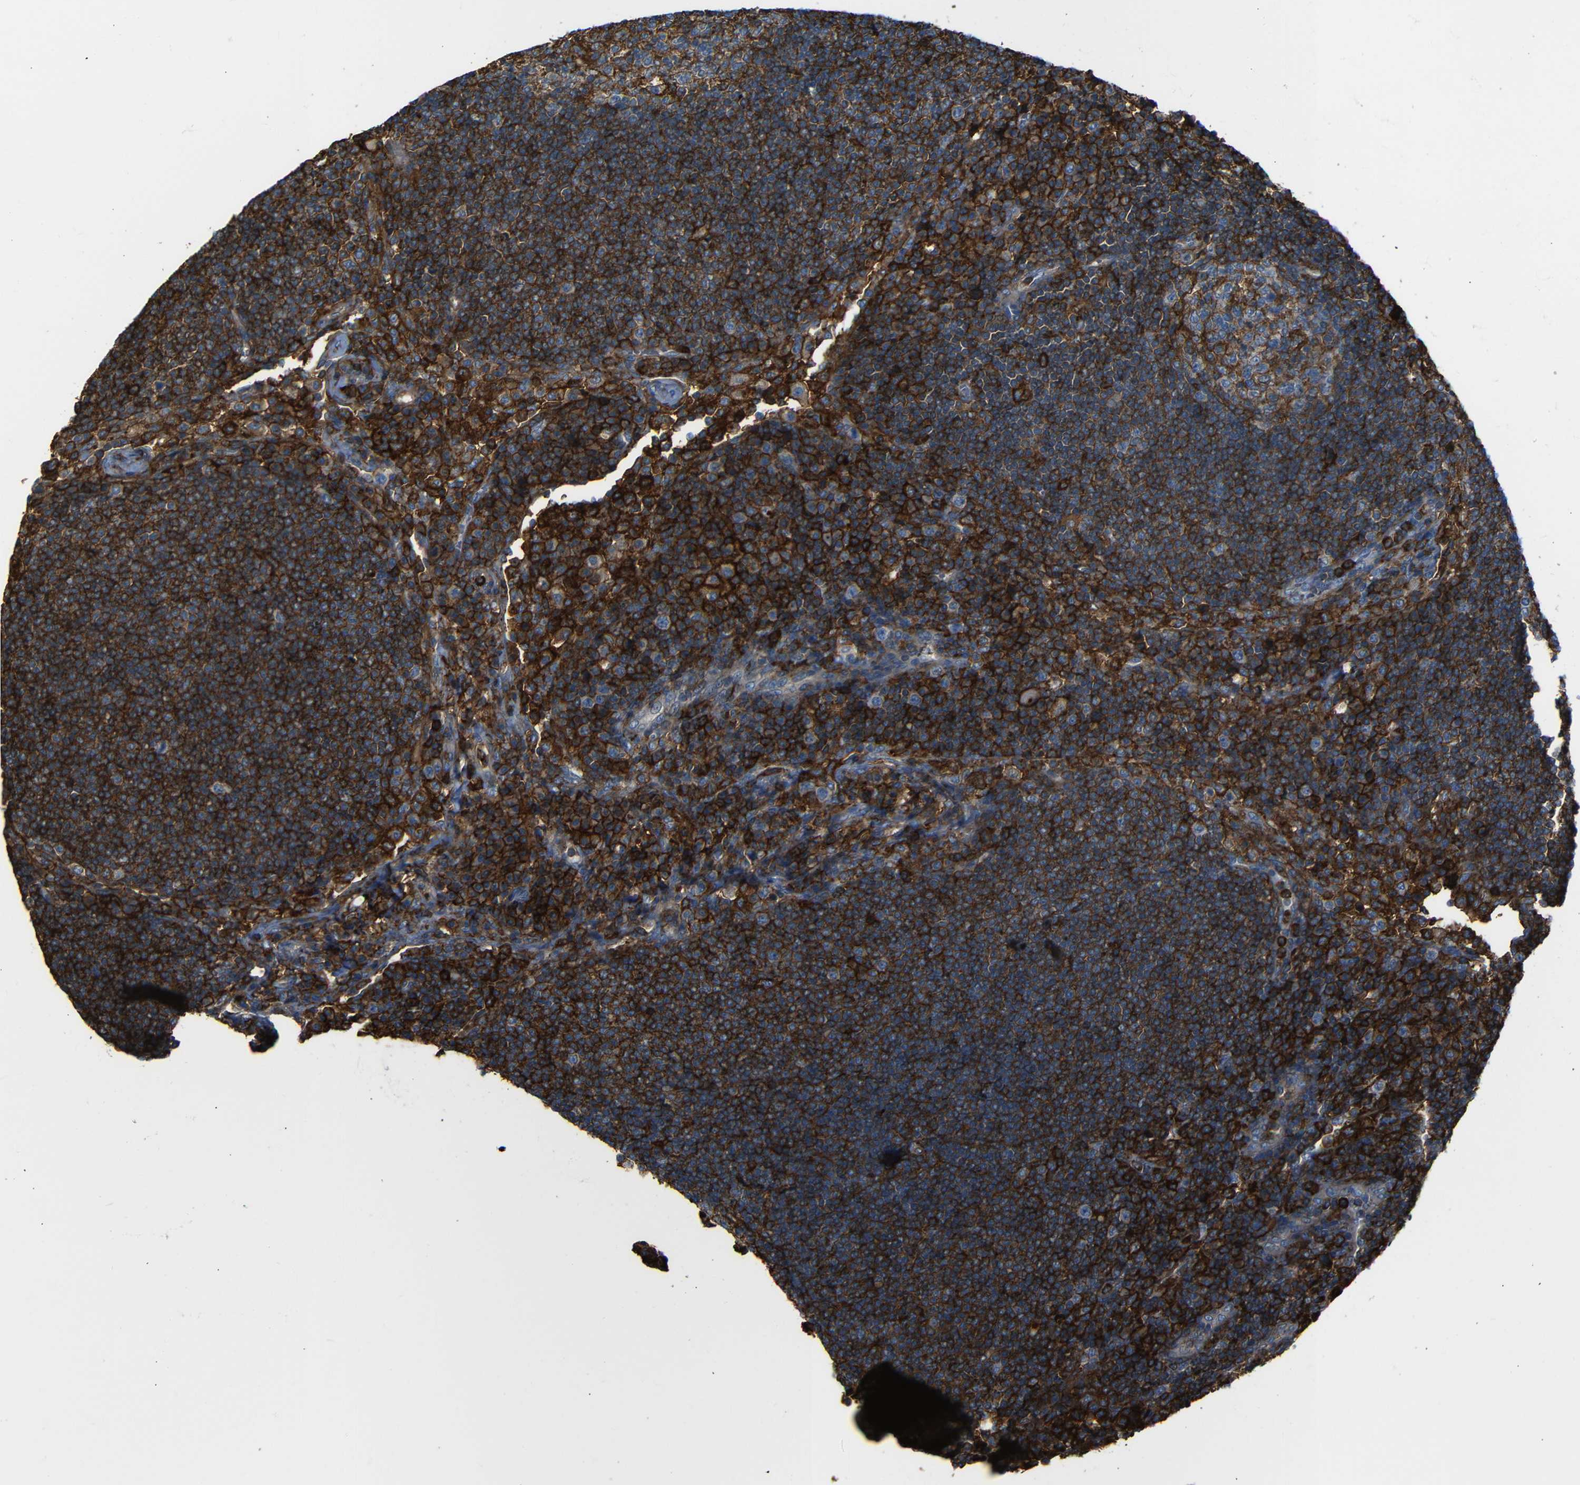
{"staining": {"intensity": "strong", "quantity": ">75%", "location": "cytoplasmic/membranous"}, "tissue": "lymph node", "cell_type": "Germinal center cells", "image_type": "normal", "snomed": [{"axis": "morphology", "description": "Normal tissue, NOS"}, {"axis": "topography", "description": "Lymph node"}], "caption": "DAB (3,3'-diaminobenzidine) immunohistochemical staining of normal human lymph node exhibits strong cytoplasmic/membranous protein expression in about >75% of germinal center cells.", "gene": "ADGRE5", "patient": {"sex": "female", "age": 53}}